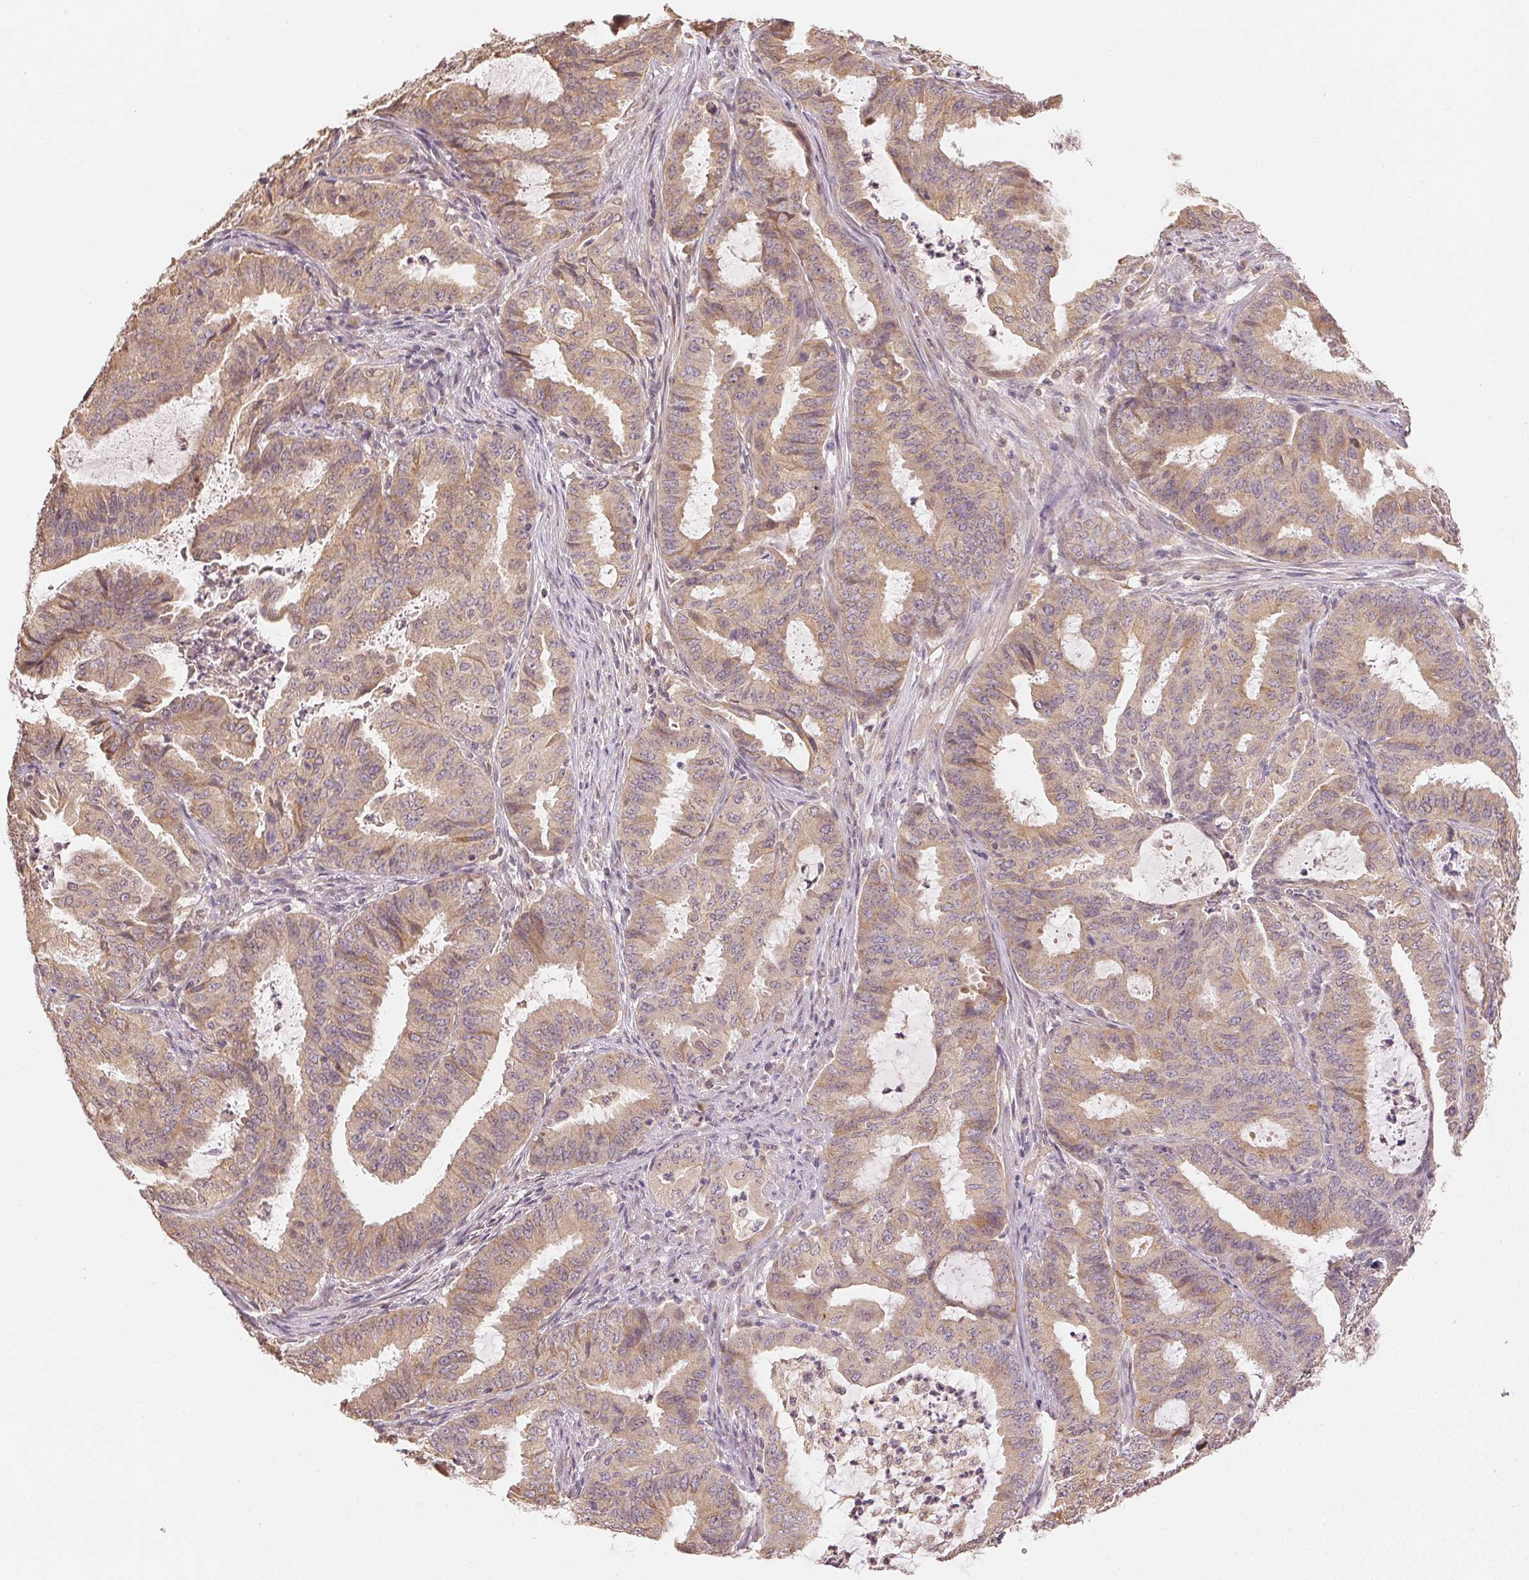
{"staining": {"intensity": "weak", "quantity": ">75%", "location": "cytoplasmic/membranous"}, "tissue": "endometrial cancer", "cell_type": "Tumor cells", "image_type": "cancer", "snomed": [{"axis": "morphology", "description": "Adenocarcinoma, NOS"}, {"axis": "topography", "description": "Endometrium"}], "caption": "About >75% of tumor cells in endometrial cancer demonstrate weak cytoplasmic/membranous protein positivity as visualized by brown immunohistochemical staining.", "gene": "SEZ6L2", "patient": {"sex": "female", "age": 51}}